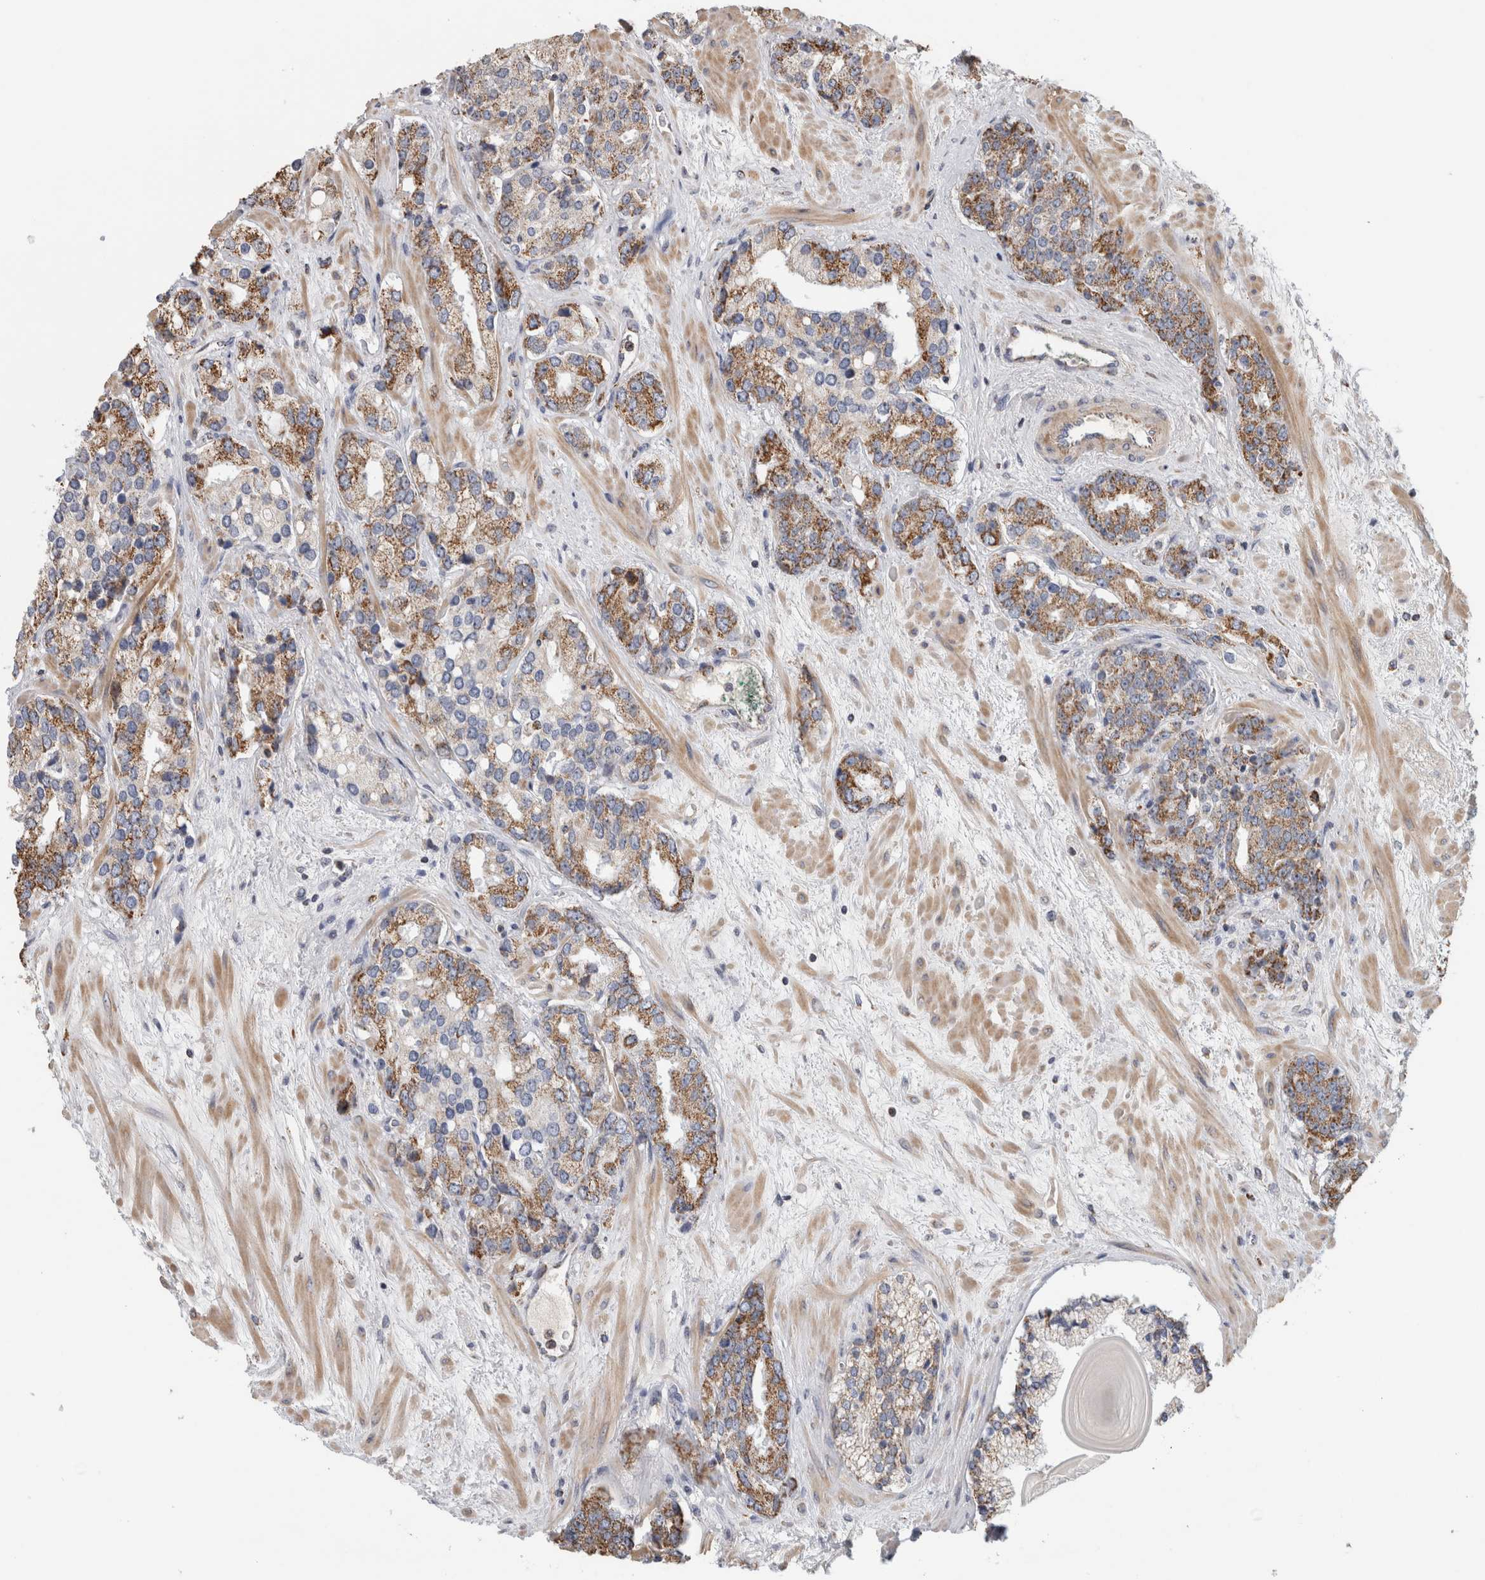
{"staining": {"intensity": "moderate", "quantity": "25%-75%", "location": "cytoplasmic/membranous"}, "tissue": "prostate cancer", "cell_type": "Tumor cells", "image_type": "cancer", "snomed": [{"axis": "morphology", "description": "Adenocarcinoma, High grade"}, {"axis": "topography", "description": "Prostate"}], "caption": "Prostate cancer (adenocarcinoma (high-grade)) was stained to show a protein in brown. There is medium levels of moderate cytoplasmic/membranous expression in approximately 25%-75% of tumor cells.", "gene": "ST8SIA1", "patient": {"sex": "male", "age": 71}}